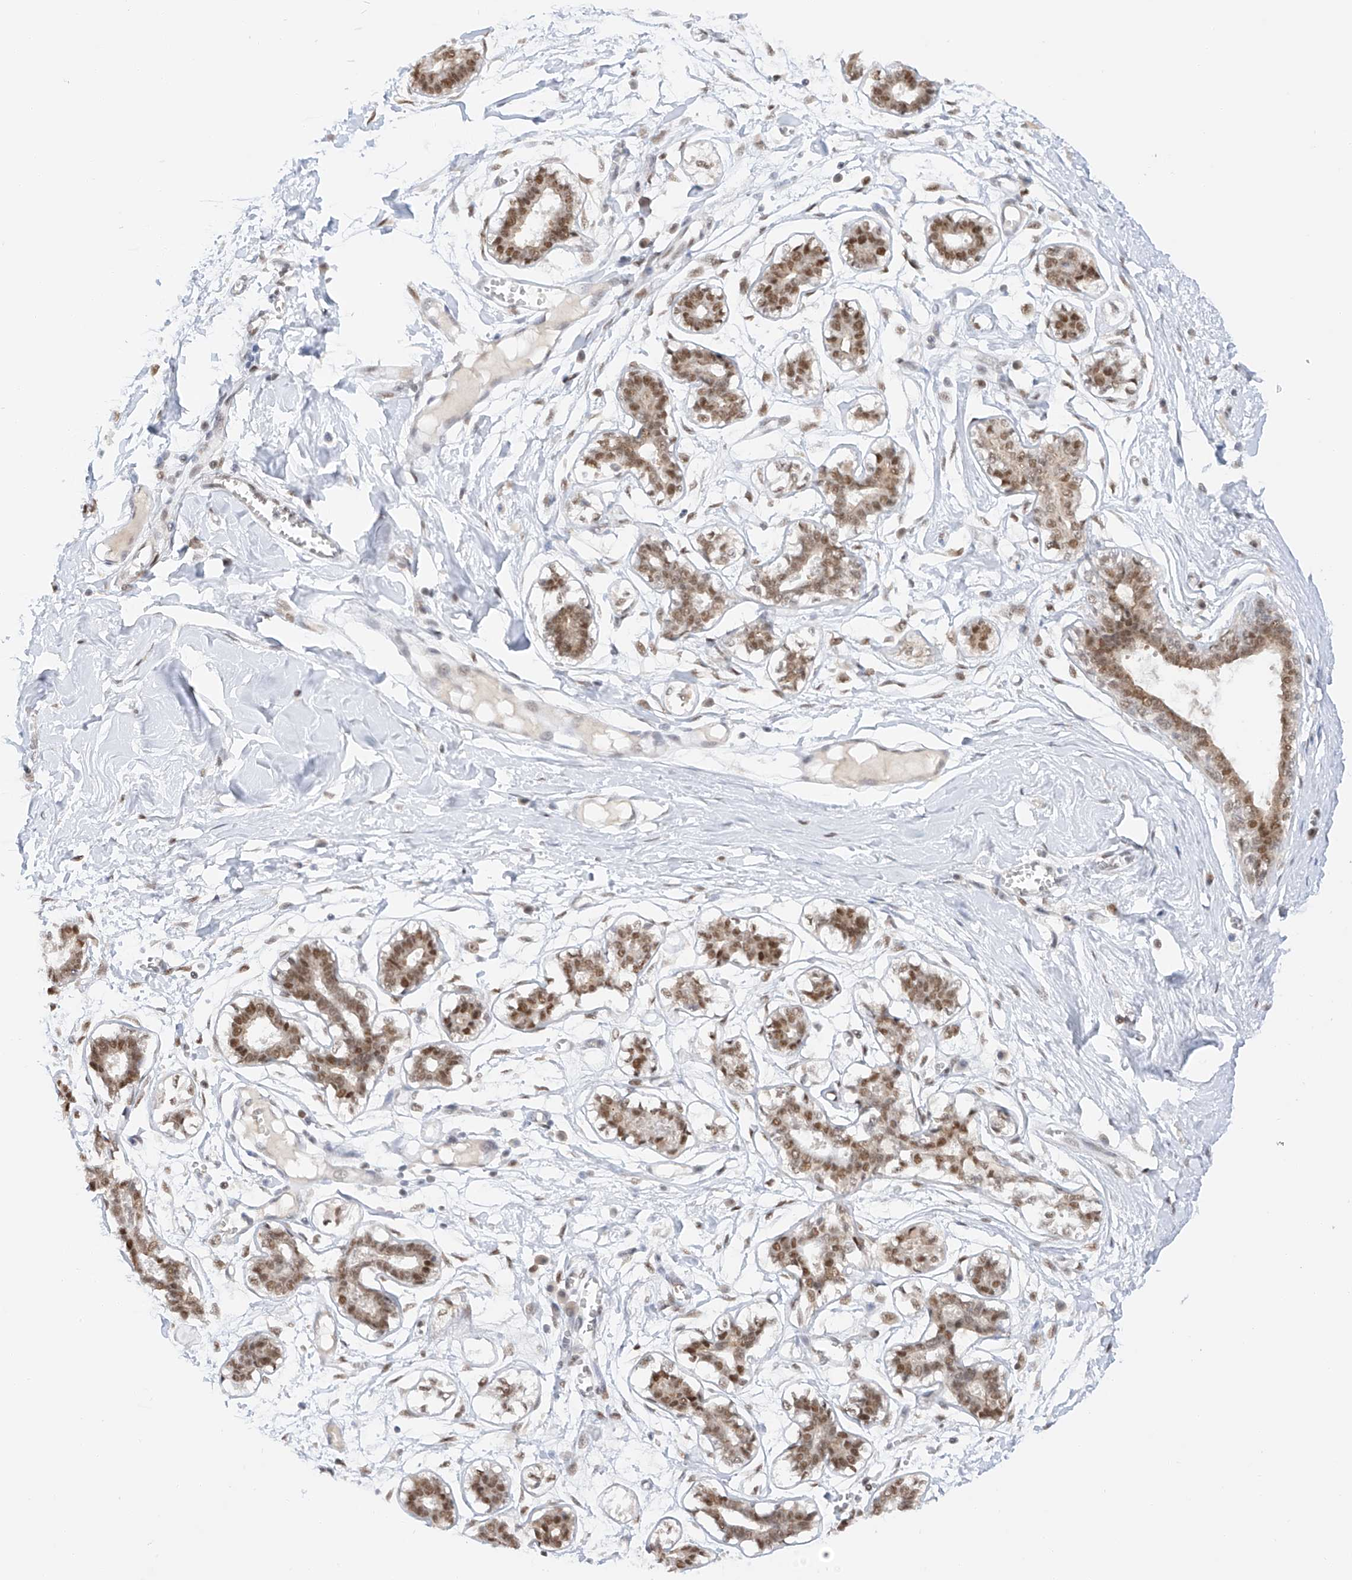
{"staining": {"intensity": "negative", "quantity": "none", "location": "none"}, "tissue": "breast", "cell_type": "Adipocytes", "image_type": "normal", "snomed": [{"axis": "morphology", "description": "Normal tissue, NOS"}, {"axis": "topography", "description": "Breast"}], "caption": "Immunohistochemistry (IHC) of unremarkable human breast demonstrates no positivity in adipocytes.", "gene": "POGK", "patient": {"sex": "female", "age": 27}}